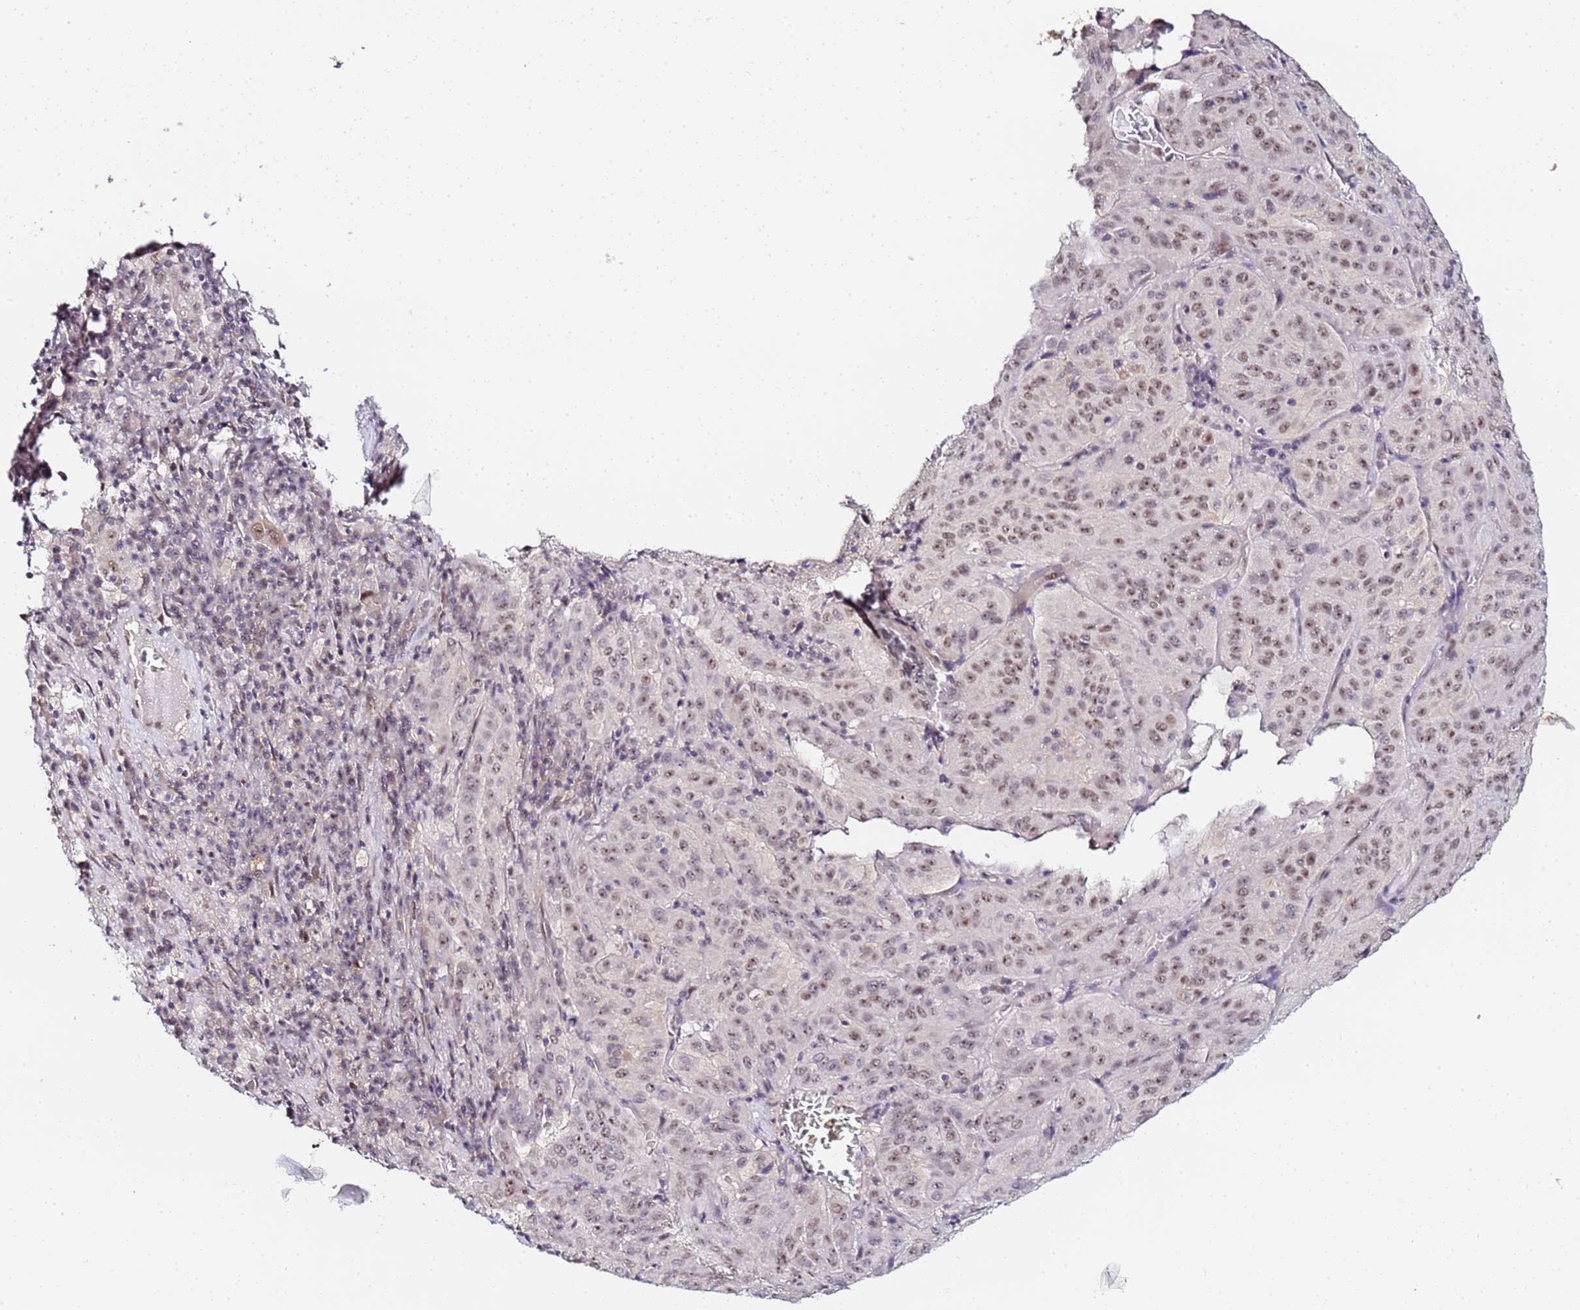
{"staining": {"intensity": "moderate", "quantity": ">75%", "location": "nuclear"}, "tissue": "pancreatic cancer", "cell_type": "Tumor cells", "image_type": "cancer", "snomed": [{"axis": "morphology", "description": "Adenocarcinoma, NOS"}, {"axis": "topography", "description": "Pancreas"}], "caption": "A high-resolution histopathology image shows IHC staining of adenocarcinoma (pancreatic), which reveals moderate nuclear staining in about >75% of tumor cells.", "gene": "LSM3", "patient": {"sex": "male", "age": 63}}